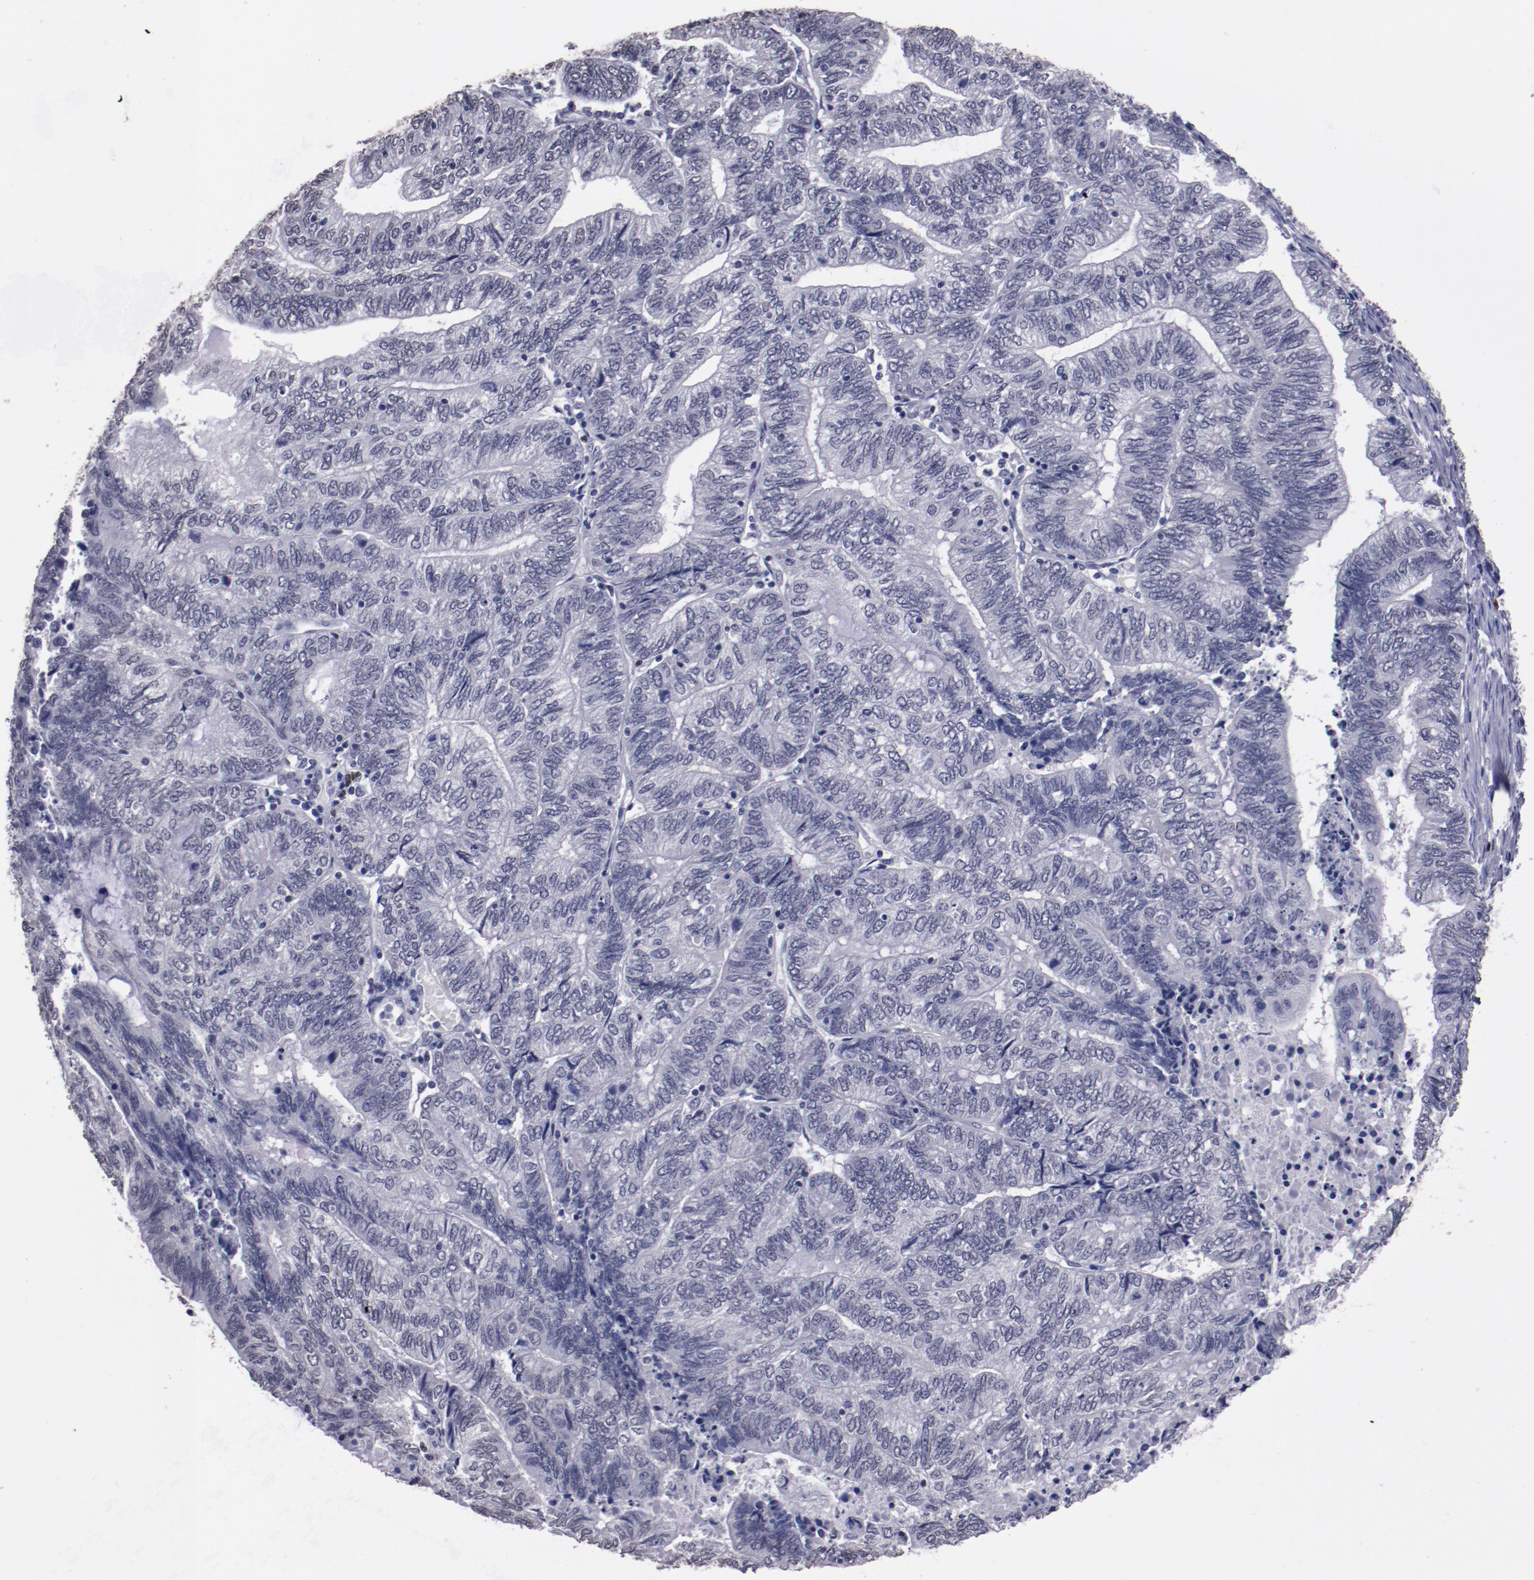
{"staining": {"intensity": "negative", "quantity": "none", "location": "none"}, "tissue": "endometrial cancer", "cell_type": "Tumor cells", "image_type": "cancer", "snomed": [{"axis": "morphology", "description": "Adenocarcinoma, NOS"}, {"axis": "topography", "description": "Uterus"}, {"axis": "topography", "description": "Endometrium"}], "caption": "Histopathology image shows no significant protein expression in tumor cells of endometrial adenocarcinoma.", "gene": "IRF4", "patient": {"sex": "female", "age": 70}}